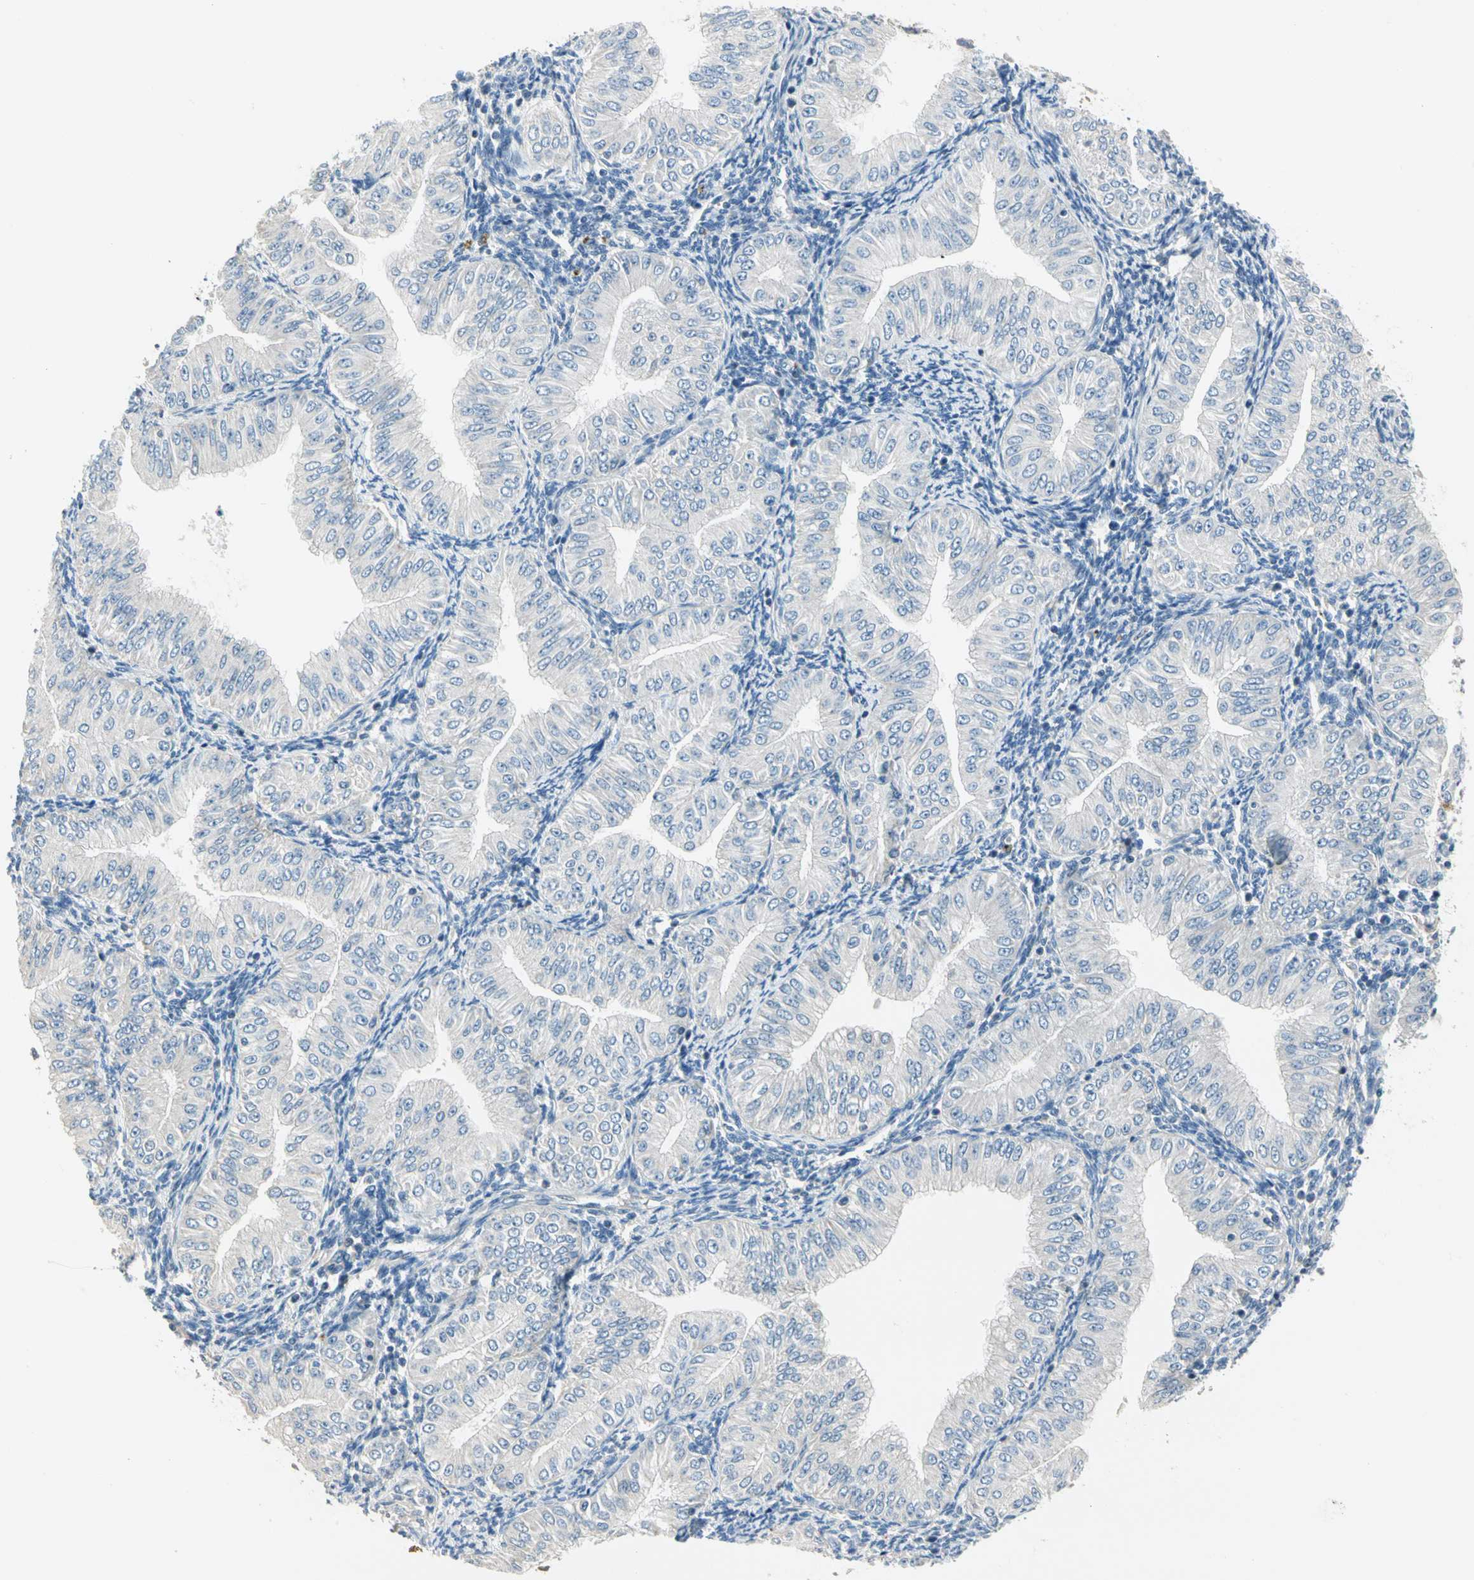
{"staining": {"intensity": "negative", "quantity": "none", "location": "none"}, "tissue": "endometrial cancer", "cell_type": "Tumor cells", "image_type": "cancer", "snomed": [{"axis": "morphology", "description": "Normal tissue, NOS"}, {"axis": "morphology", "description": "Adenocarcinoma, NOS"}, {"axis": "topography", "description": "Endometrium"}], "caption": "Endometrial adenocarcinoma stained for a protein using immunohistochemistry (IHC) exhibits no expression tumor cells.", "gene": "GPR153", "patient": {"sex": "female", "age": 53}}